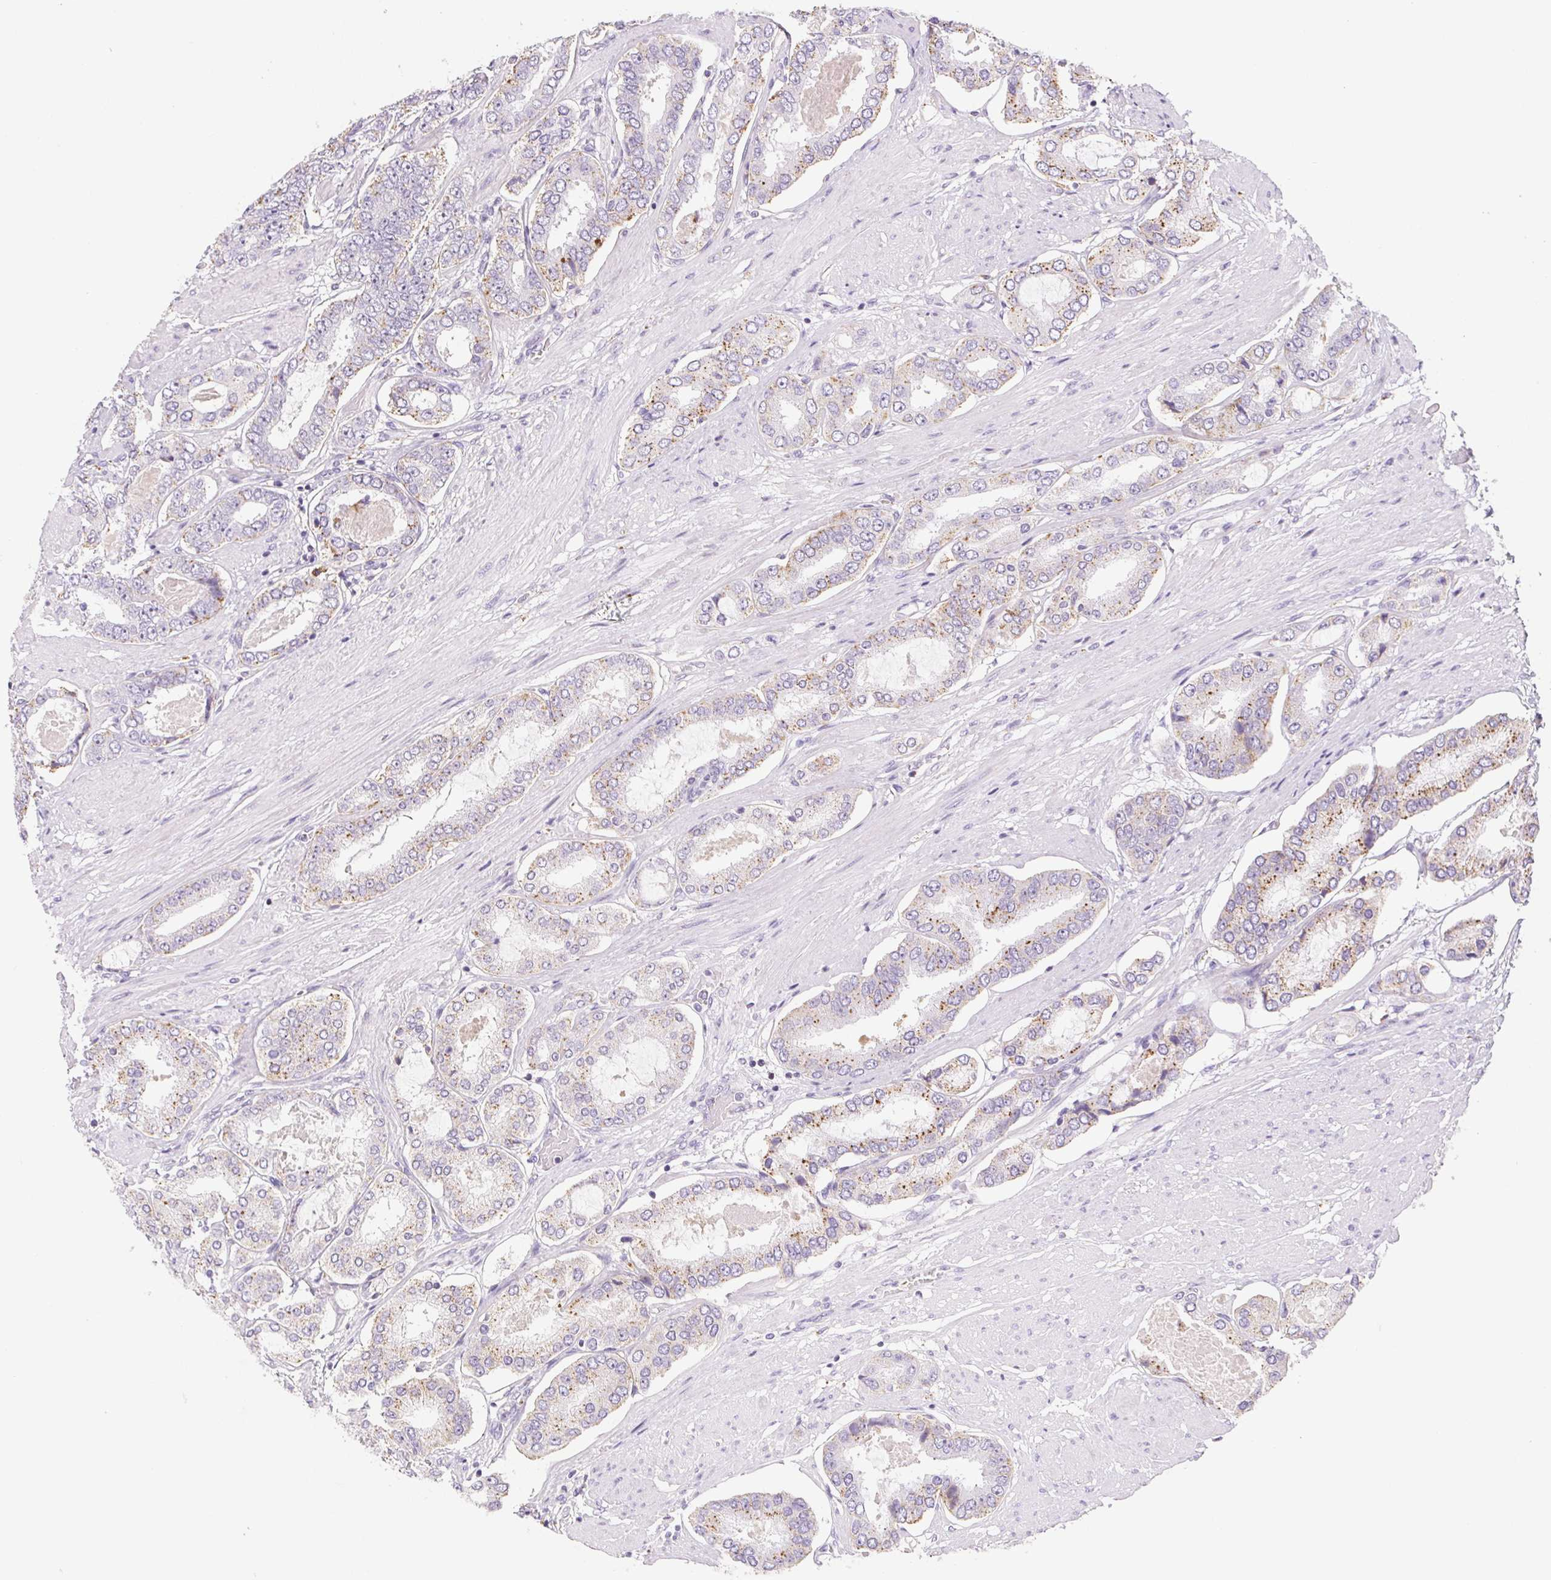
{"staining": {"intensity": "moderate", "quantity": "25%-75%", "location": "cytoplasmic/membranous"}, "tissue": "prostate cancer", "cell_type": "Tumor cells", "image_type": "cancer", "snomed": [{"axis": "morphology", "description": "Adenocarcinoma, High grade"}, {"axis": "topography", "description": "Prostate"}], "caption": "The micrograph displays staining of adenocarcinoma (high-grade) (prostate), revealing moderate cytoplasmic/membranous protein staining (brown color) within tumor cells.", "gene": "LIPA", "patient": {"sex": "male", "age": 63}}